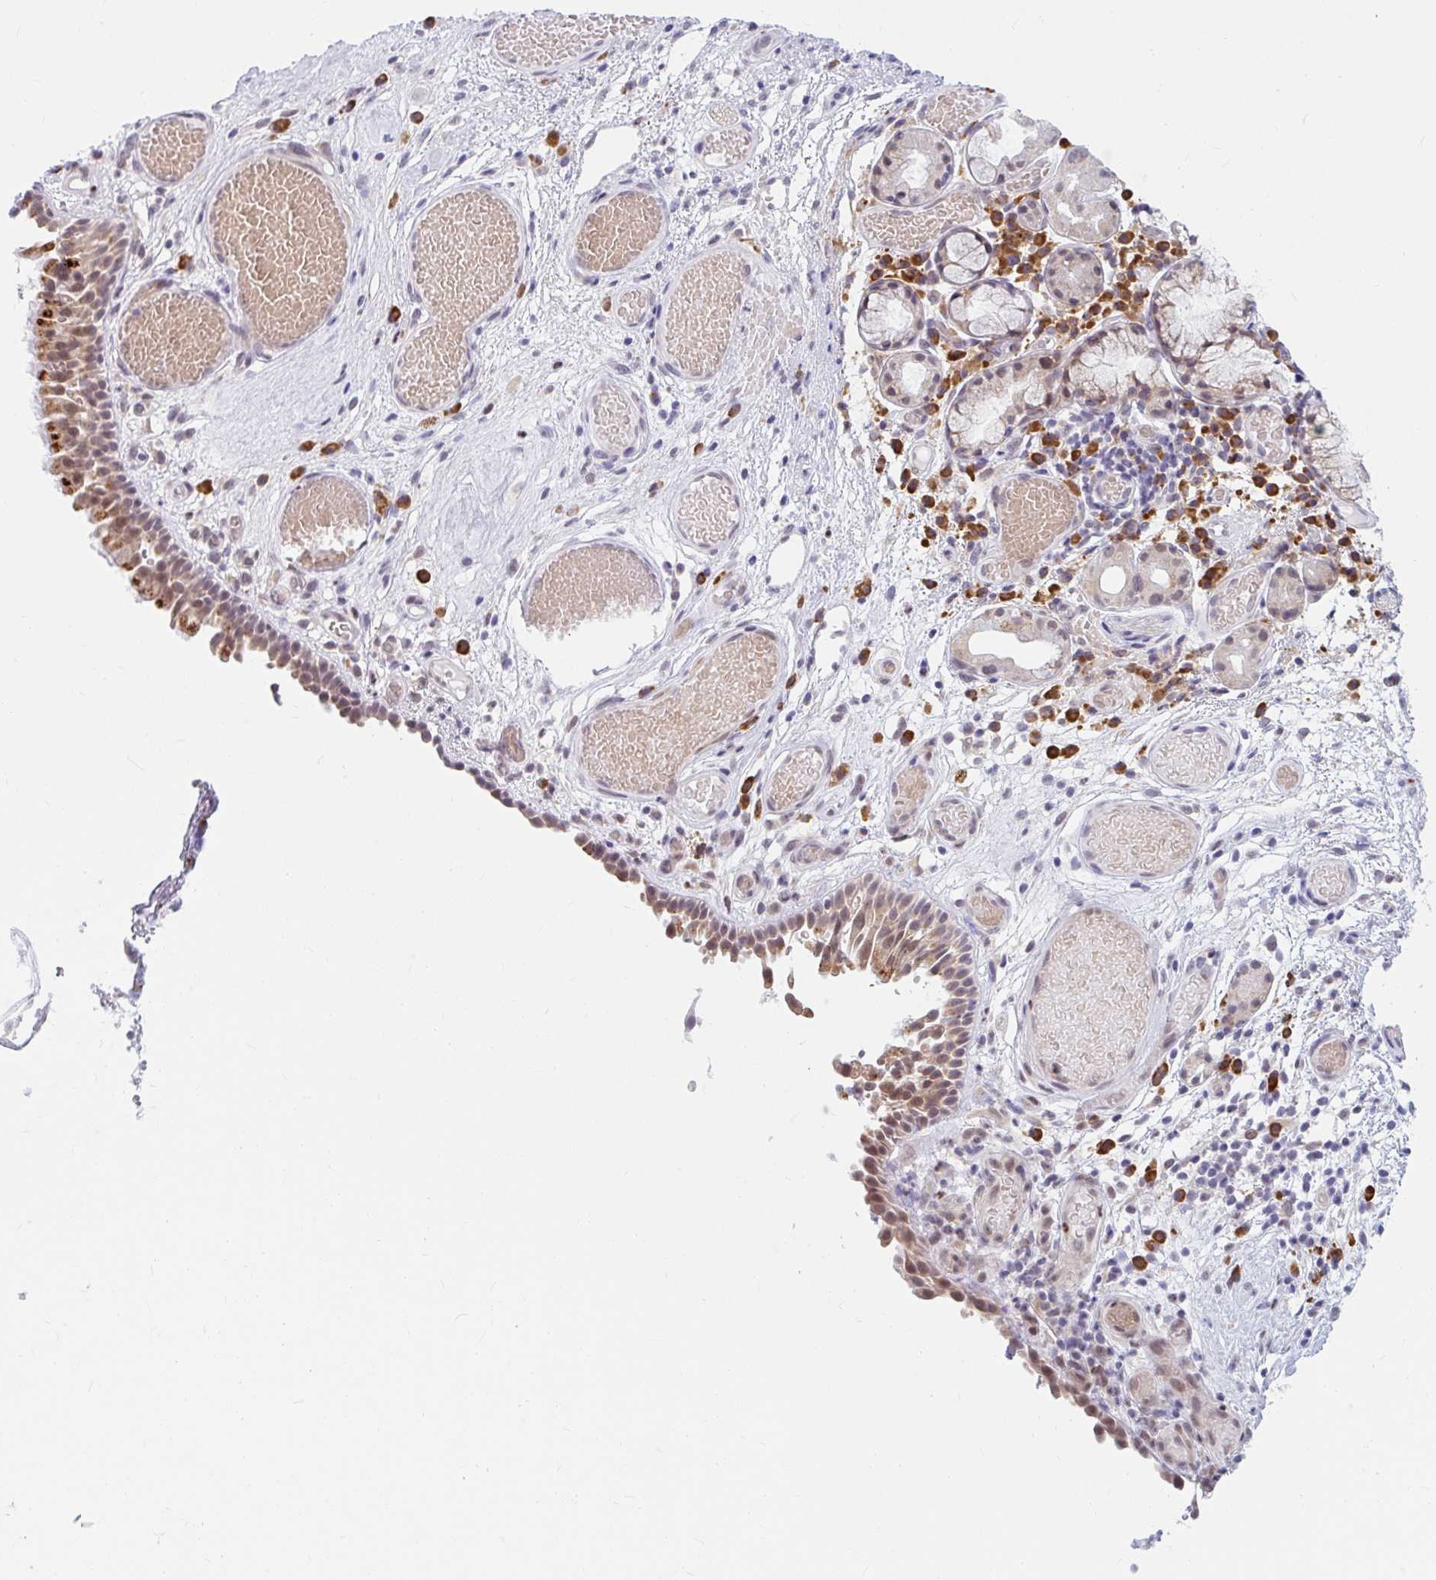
{"staining": {"intensity": "moderate", "quantity": ">75%", "location": "cytoplasmic/membranous"}, "tissue": "nasopharynx", "cell_type": "Respiratory epithelial cells", "image_type": "normal", "snomed": [{"axis": "morphology", "description": "Normal tissue, NOS"}, {"axis": "morphology", "description": "Inflammation, NOS"}, {"axis": "topography", "description": "Nasopharynx"}], "caption": "Immunohistochemical staining of benign human nasopharynx exhibits >75% levels of moderate cytoplasmic/membranous protein positivity in approximately >75% of respiratory epithelial cells.", "gene": "SRSF10", "patient": {"sex": "male", "age": 54}}